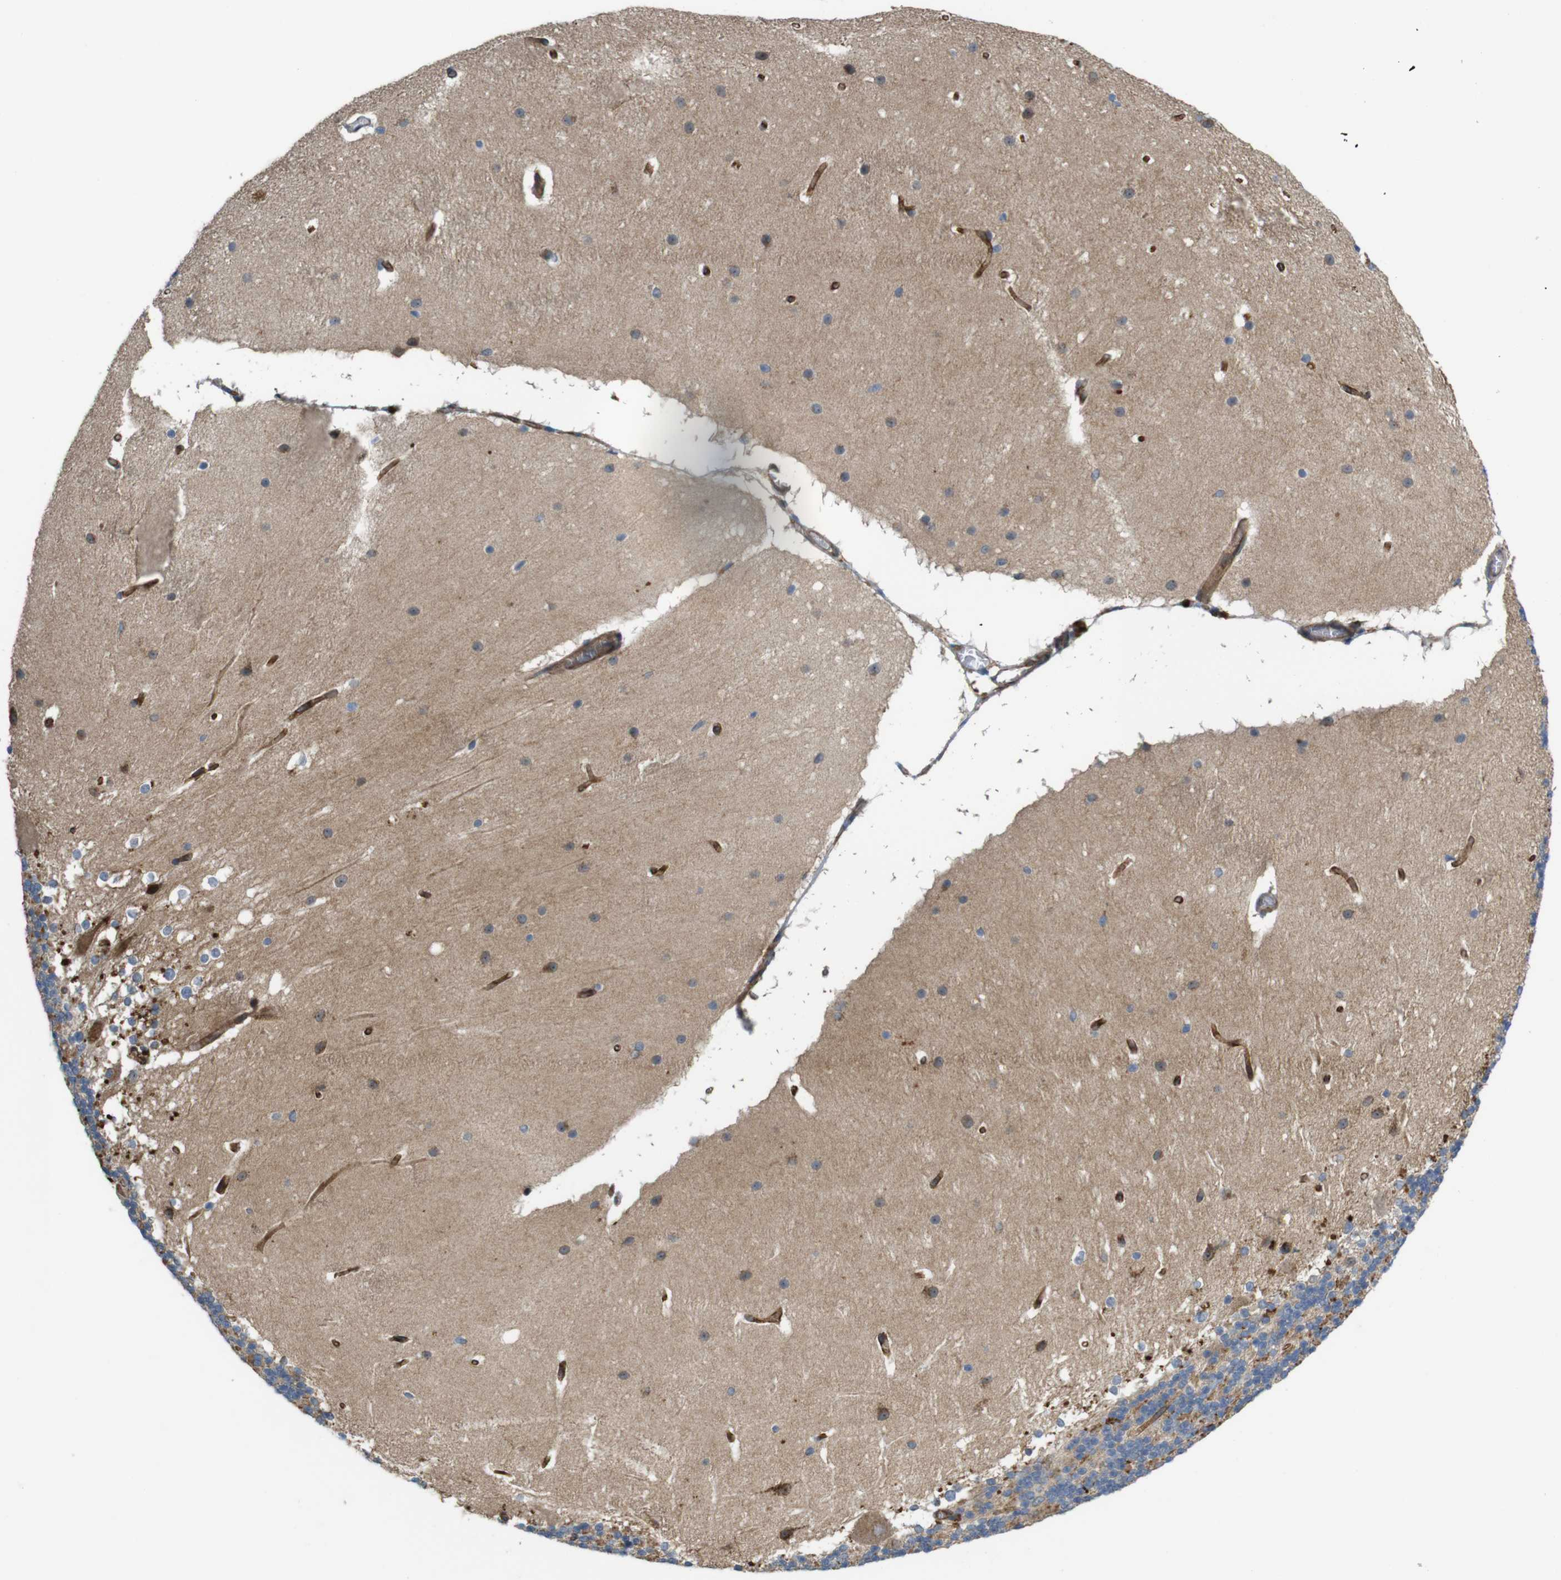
{"staining": {"intensity": "strong", "quantity": "<25%", "location": "cytoplasmic/membranous"}, "tissue": "cerebellum", "cell_type": "Cells in granular layer", "image_type": "normal", "snomed": [{"axis": "morphology", "description": "Normal tissue, NOS"}, {"axis": "topography", "description": "Cerebellum"}], "caption": "IHC of benign human cerebellum exhibits medium levels of strong cytoplasmic/membranous expression in about <25% of cells in granular layer. The protein is stained brown, and the nuclei are stained in blue (DAB (3,3'-diaminobenzidine) IHC with brightfield microscopy, high magnification).", "gene": "BVES", "patient": {"sex": "female", "age": 19}}